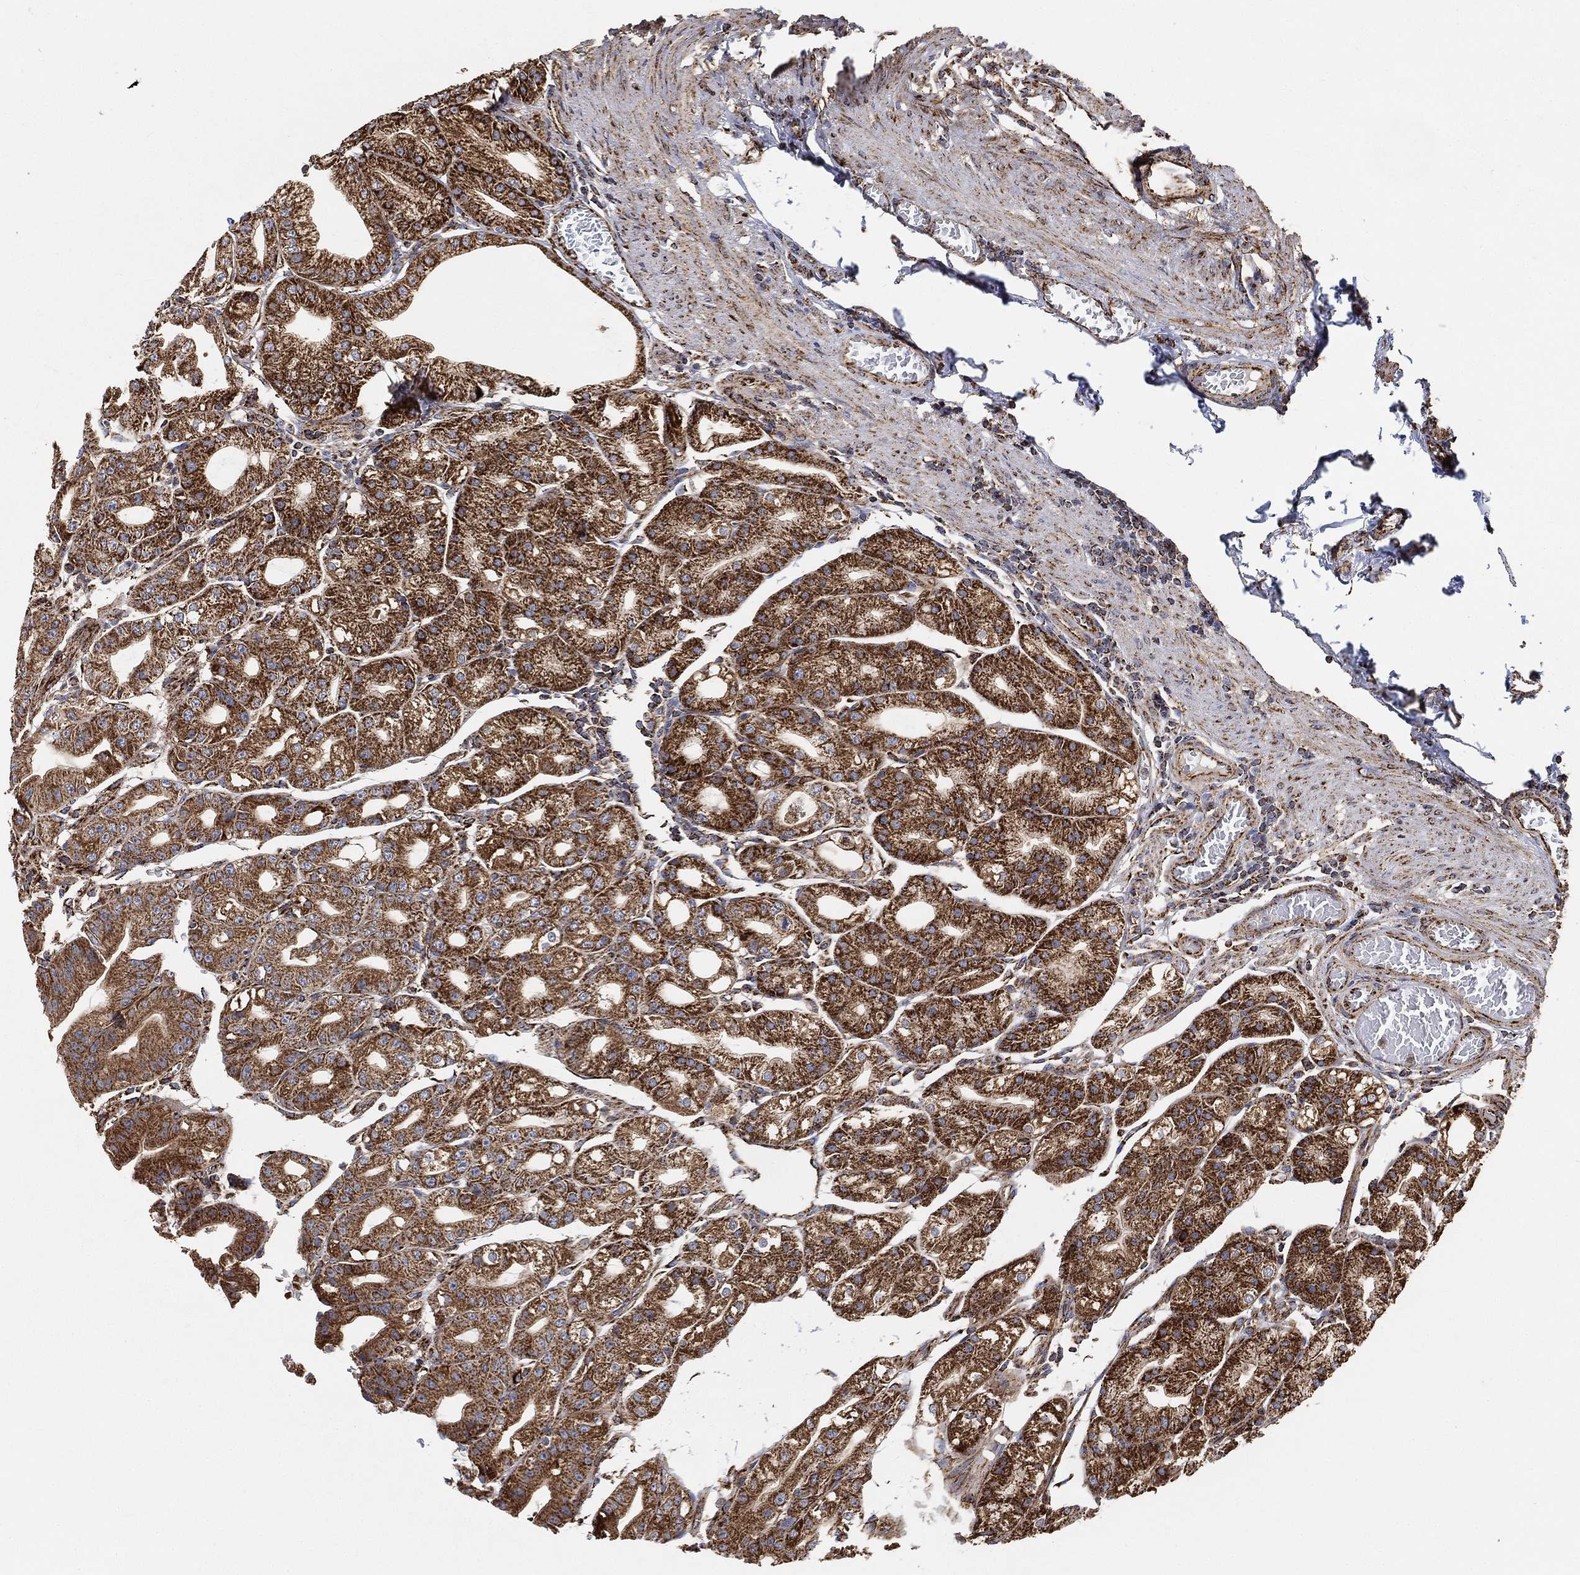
{"staining": {"intensity": "strong", "quantity": ">75%", "location": "cytoplasmic/membranous"}, "tissue": "stomach", "cell_type": "Glandular cells", "image_type": "normal", "snomed": [{"axis": "morphology", "description": "Normal tissue, NOS"}, {"axis": "topography", "description": "Stomach"}], "caption": "Immunohistochemical staining of unremarkable human stomach reveals strong cytoplasmic/membranous protein expression in approximately >75% of glandular cells.", "gene": "SLC38A7", "patient": {"sex": "male", "age": 71}}